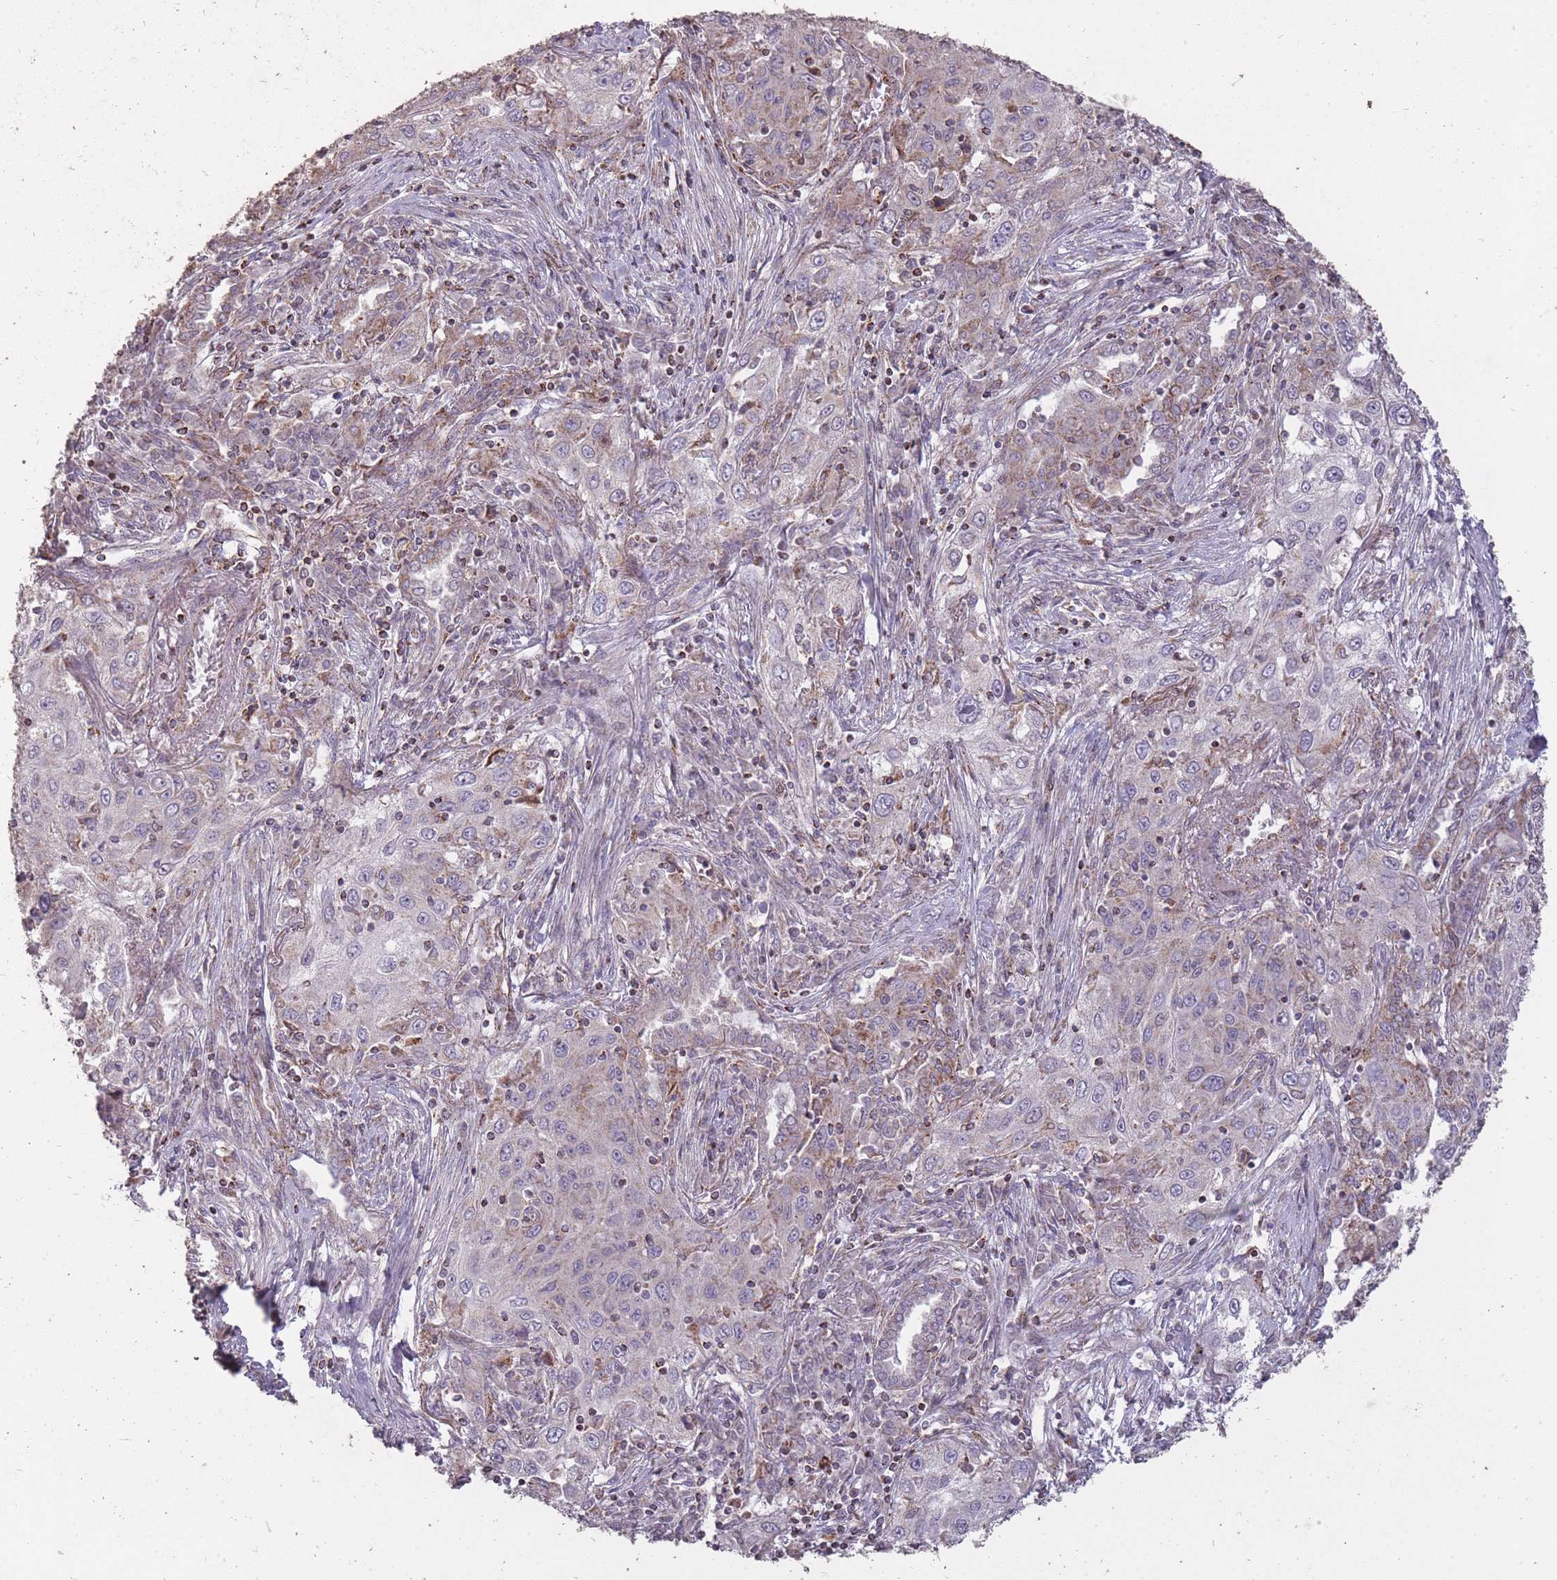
{"staining": {"intensity": "weak", "quantity": "<25%", "location": "cytoplasmic/membranous"}, "tissue": "lung cancer", "cell_type": "Tumor cells", "image_type": "cancer", "snomed": [{"axis": "morphology", "description": "Squamous cell carcinoma, NOS"}, {"axis": "topography", "description": "Lung"}], "caption": "Tumor cells show no significant protein positivity in lung cancer (squamous cell carcinoma). Brightfield microscopy of IHC stained with DAB (3,3'-diaminobenzidine) (brown) and hematoxylin (blue), captured at high magnification.", "gene": "CNOT8", "patient": {"sex": "female", "age": 69}}